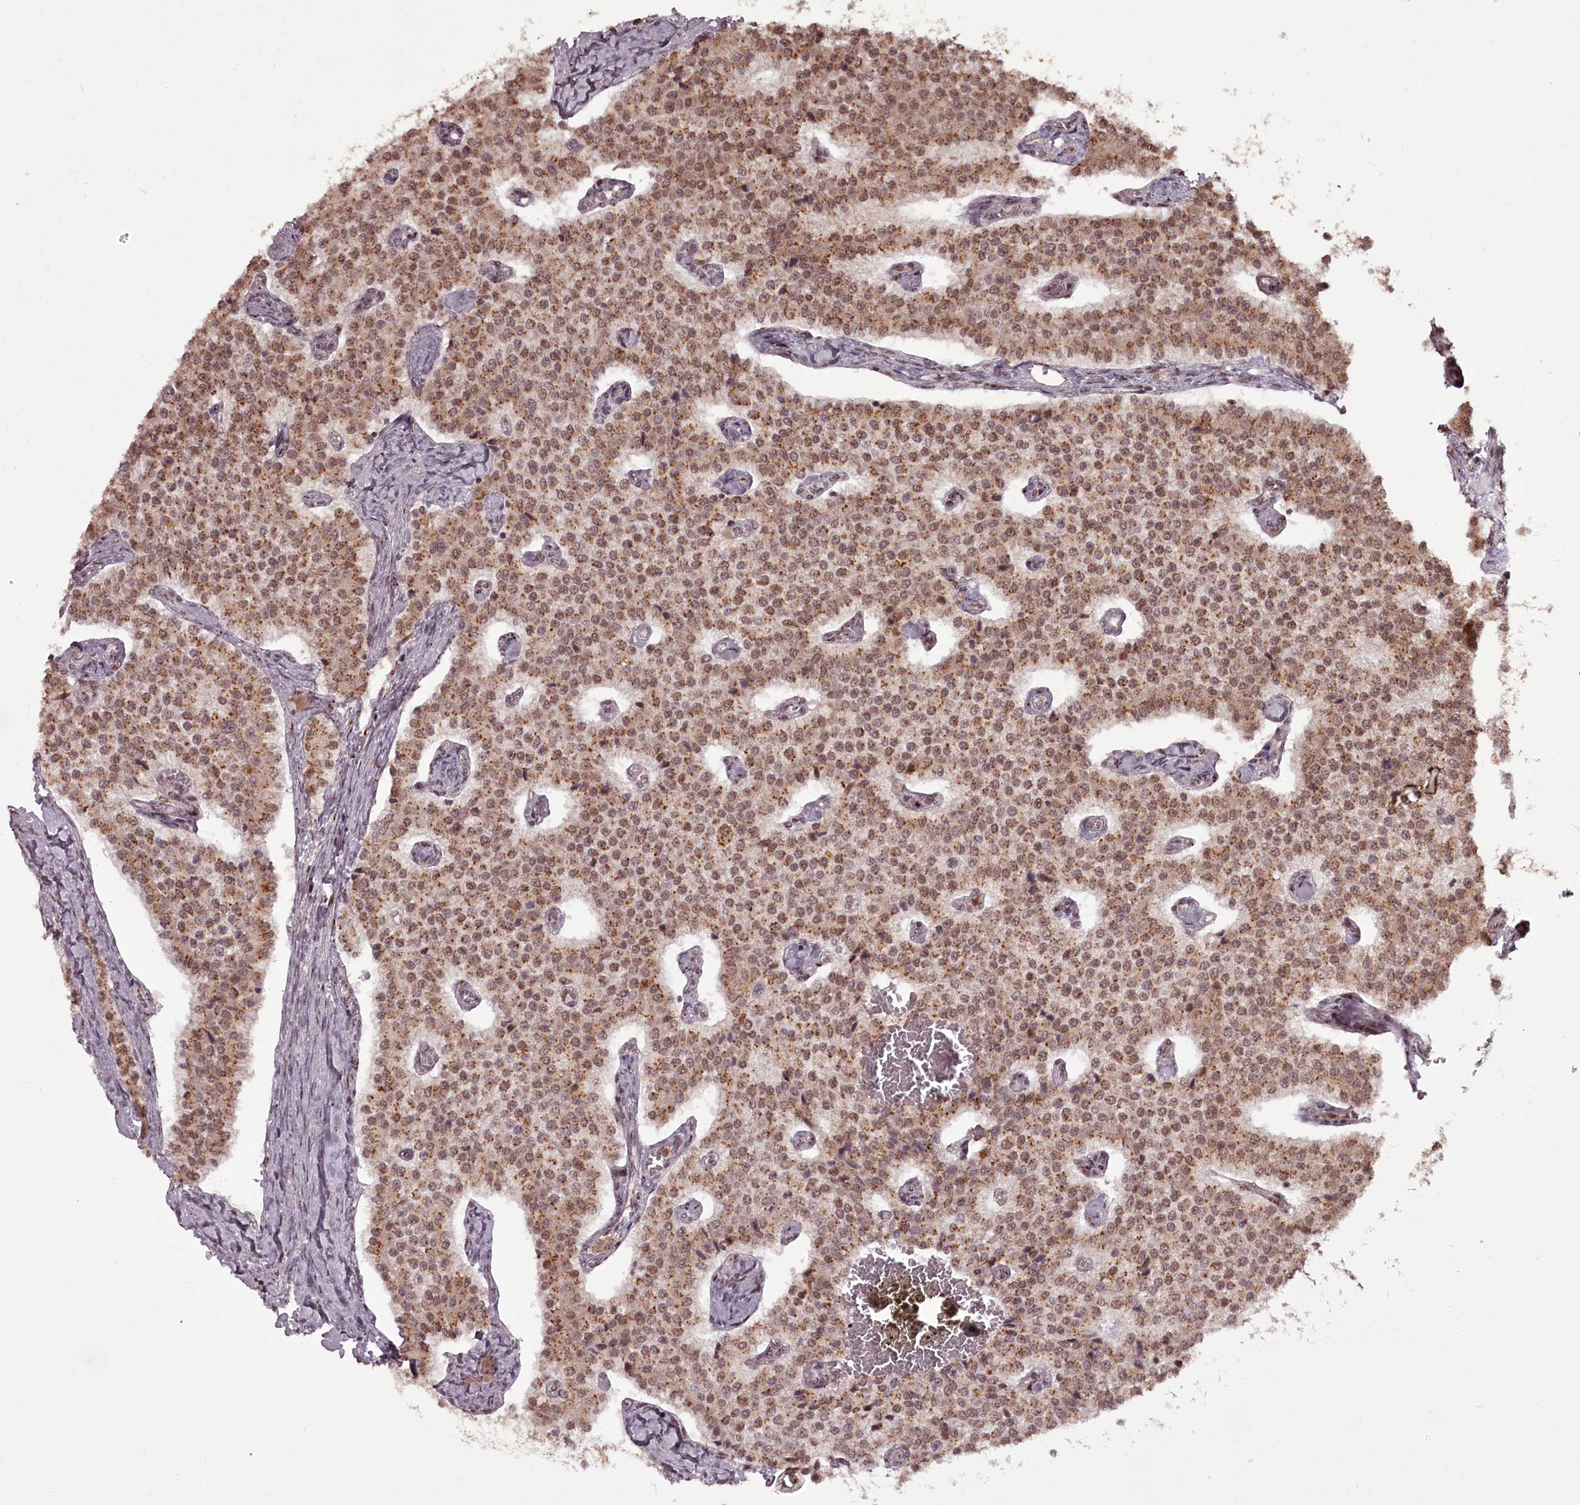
{"staining": {"intensity": "moderate", "quantity": ">75%", "location": "cytoplasmic/membranous"}, "tissue": "carcinoid", "cell_type": "Tumor cells", "image_type": "cancer", "snomed": [{"axis": "morphology", "description": "Carcinoid, malignant, NOS"}, {"axis": "topography", "description": "Colon"}], "caption": "About >75% of tumor cells in human malignant carcinoid show moderate cytoplasmic/membranous protein positivity as visualized by brown immunohistochemical staining.", "gene": "CEP83", "patient": {"sex": "female", "age": 52}}